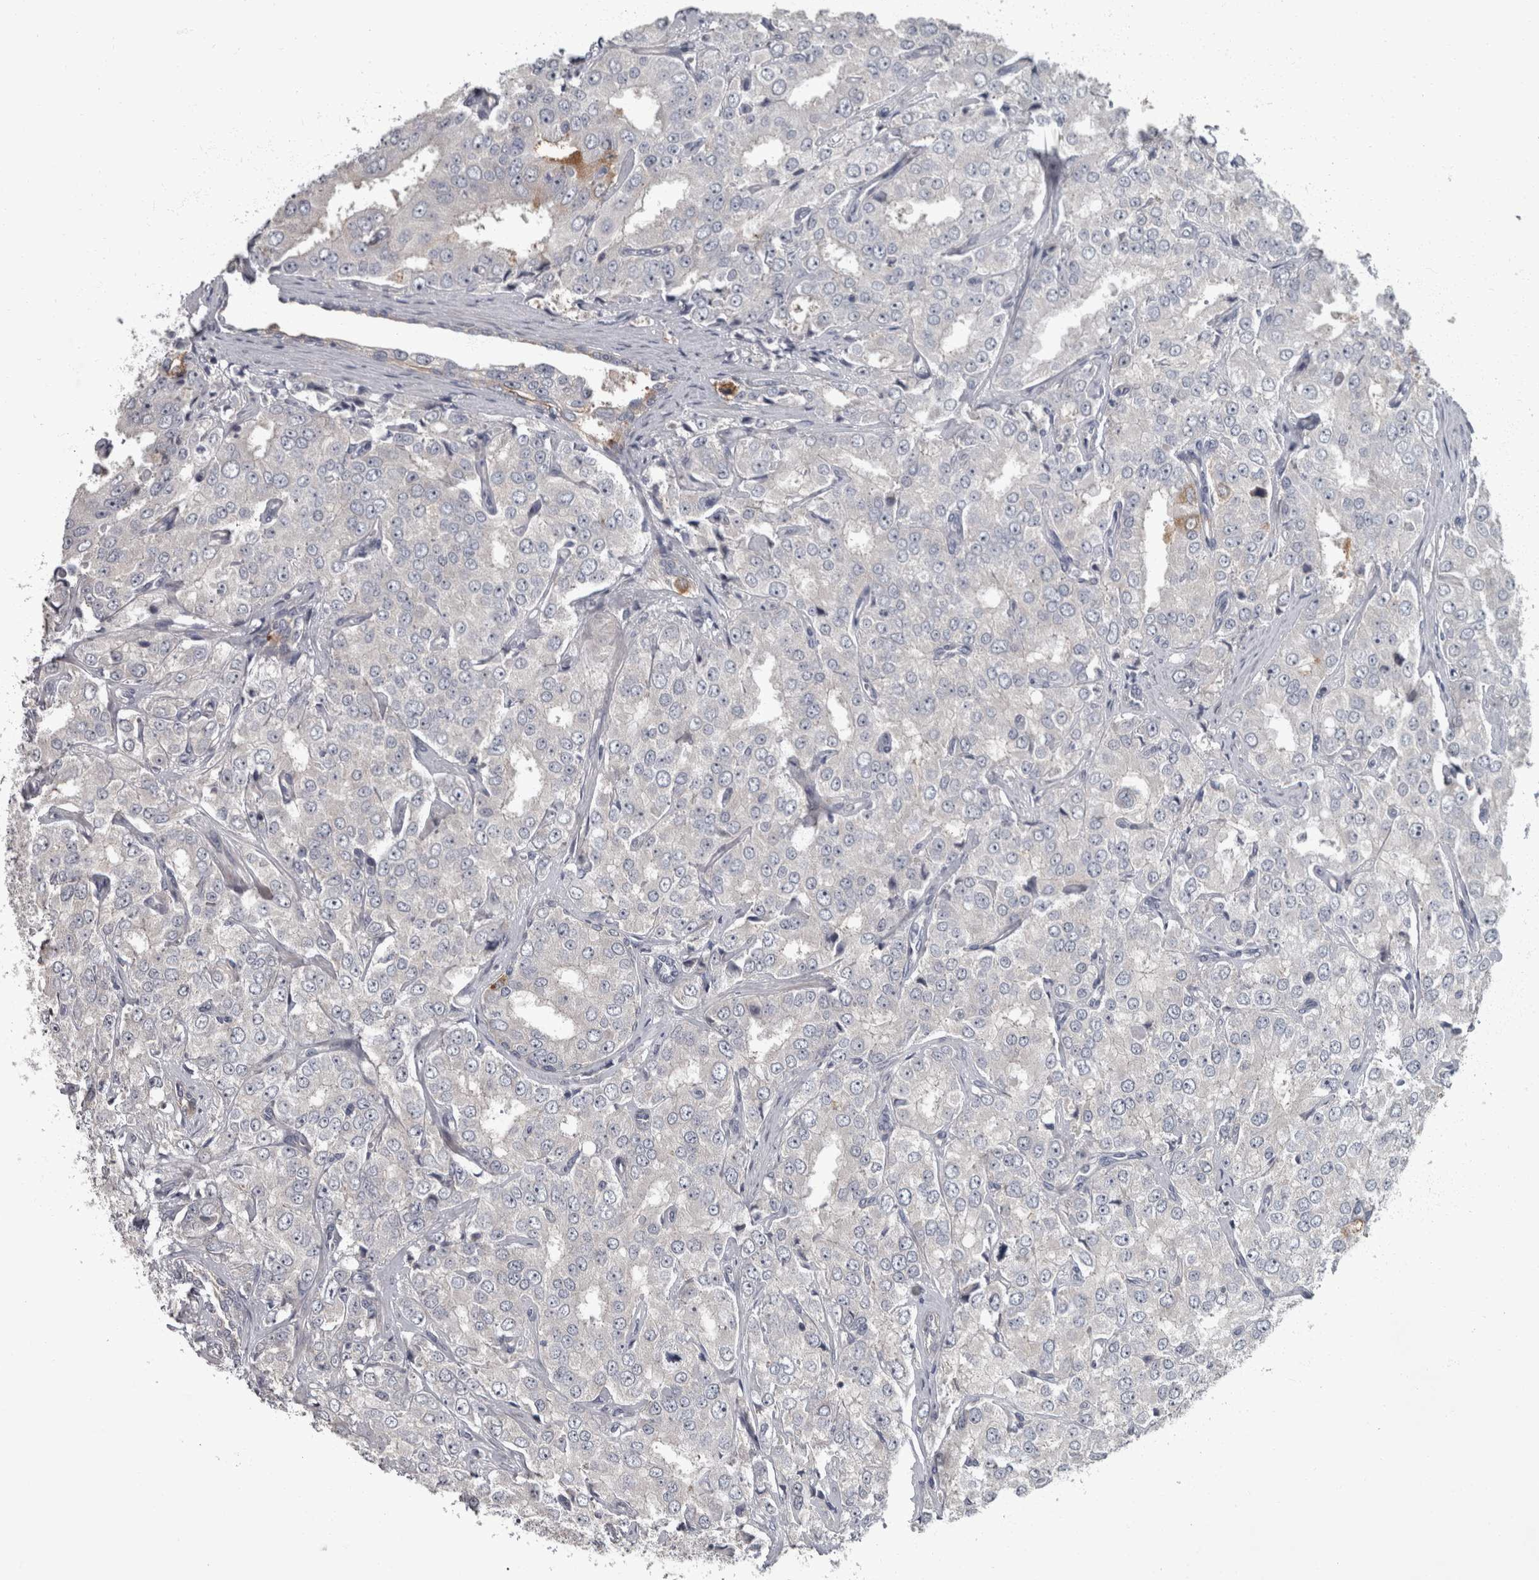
{"staining": {"intensity": "moderate", "quantity": "<25%", "location": "cytoplasmic/membranous"}, "tissue": "prostate cancer", "cell_type": "Tumor cells", "image_type": "cancer", "snomed": [{"axis": "morphology", "description": "Adenocarcinoma, High grade"}, {"axis": "topography", "description": "Prostate"}], "caption": "High-grade adenocarcinoma (prostate) stained for a protein demonstrates moderate cytoplasmic/membranous positivity in tumor cells. (DAB = brown stain, brightfield microscopy at high magnification).", "gene": "CDC42BPG", "patient": {"sex": "male", "age": 58}}